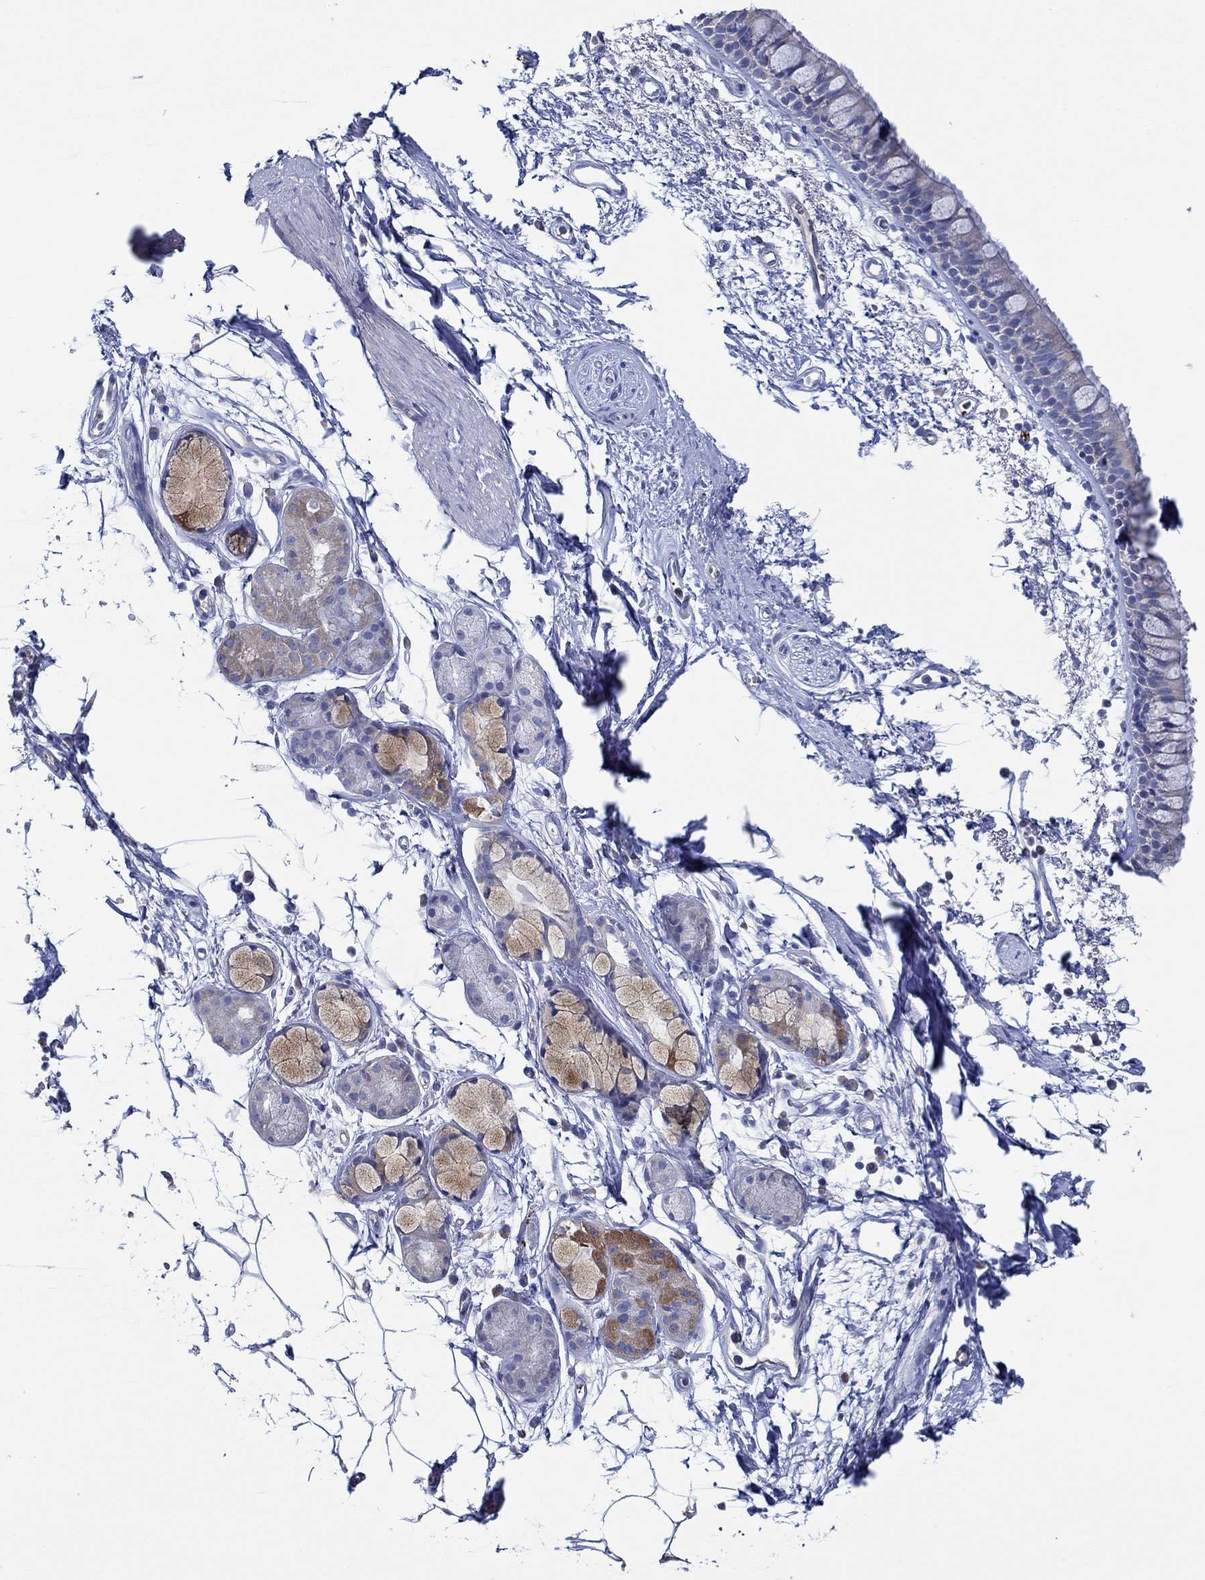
{"staining": {"intensity": "negative", "quantity": "none", "location": "none"}, "tissue": "bronchus", "cell_type": "Respiratory epithelial cells", "image_type": "normal", "snomed": [{"axis": "morphology", "description": "Normal tissue, NOS"}, {"axis": "topography", "description": "Cartilage tissue"}, {"axis": "topography", "description": "Bronchus"}], "caption": "Respiratory epithelial cells are negative for protein expression in unremarkable human bronchus. The staining was performed using DAB to visualize the protein expression in brown, while the nuclei were stained in blue with hematoxylin (Magnification: 20x).", "gene": "SLC27A3", "patient": {"sex": "male", "age": 66}}